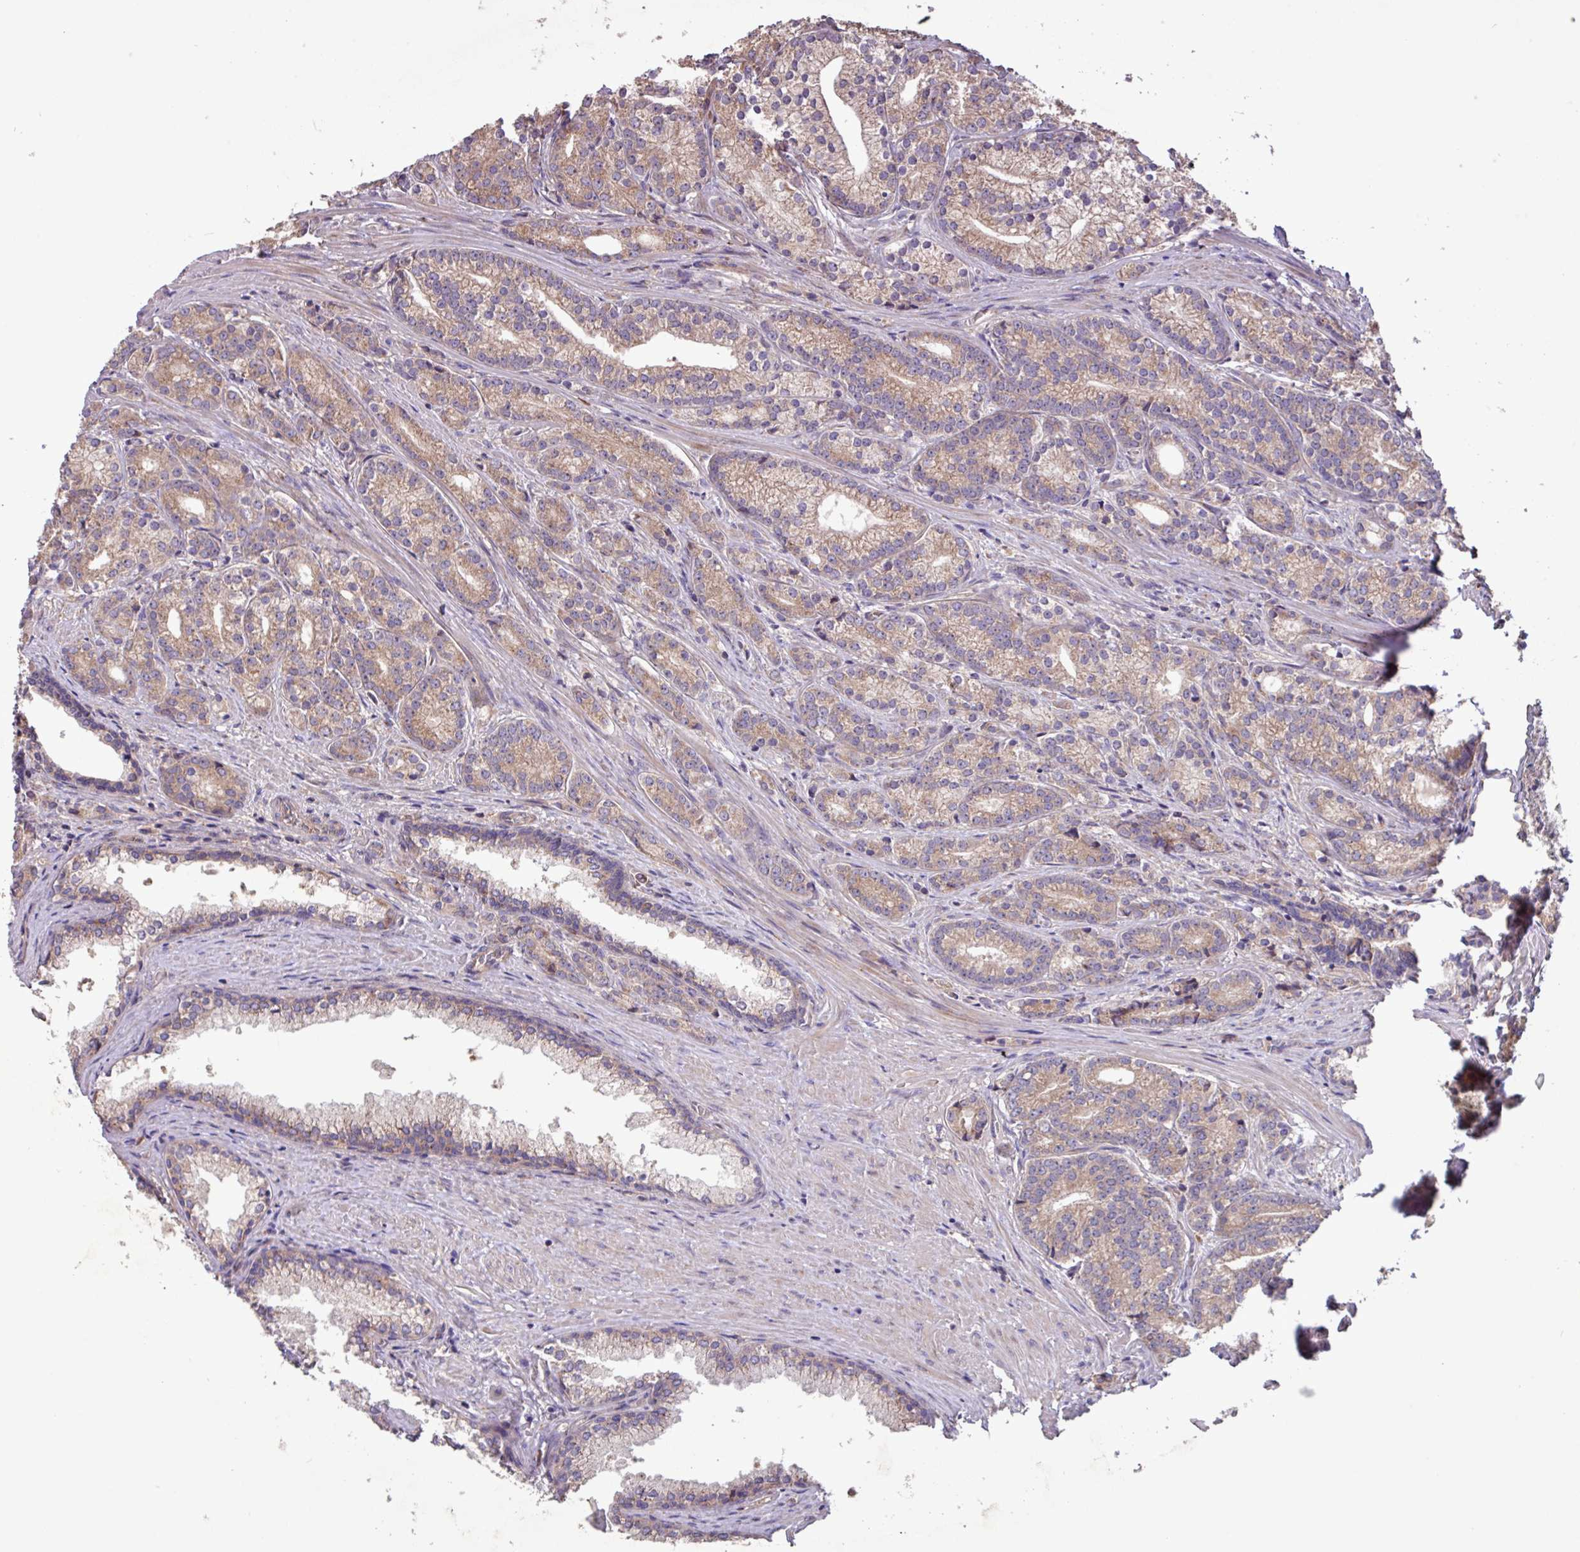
{"staining": {"intensity": "weak", "quantity": ">75%", "location": "cytoplasmic/membranous"}, "tissue": "prostate cancer", "cell_type": "Tumor cells", "image_type": "cancer", "snomed": [{"axis": "morphology", "description": "Adenocarcinoma, Low grade"}, {"axis": "topography", "description": "Prostate"}], "caption": "This micrograph shows immunohistochemistry staining of human adenocarcinoma (low-grade) (prostate), with low weak cytoplasmic/membranous expression in approximately >75% of tumor cells.", "gene": "PTPRQ", "patient": {"sex": "male", "age": 71}}